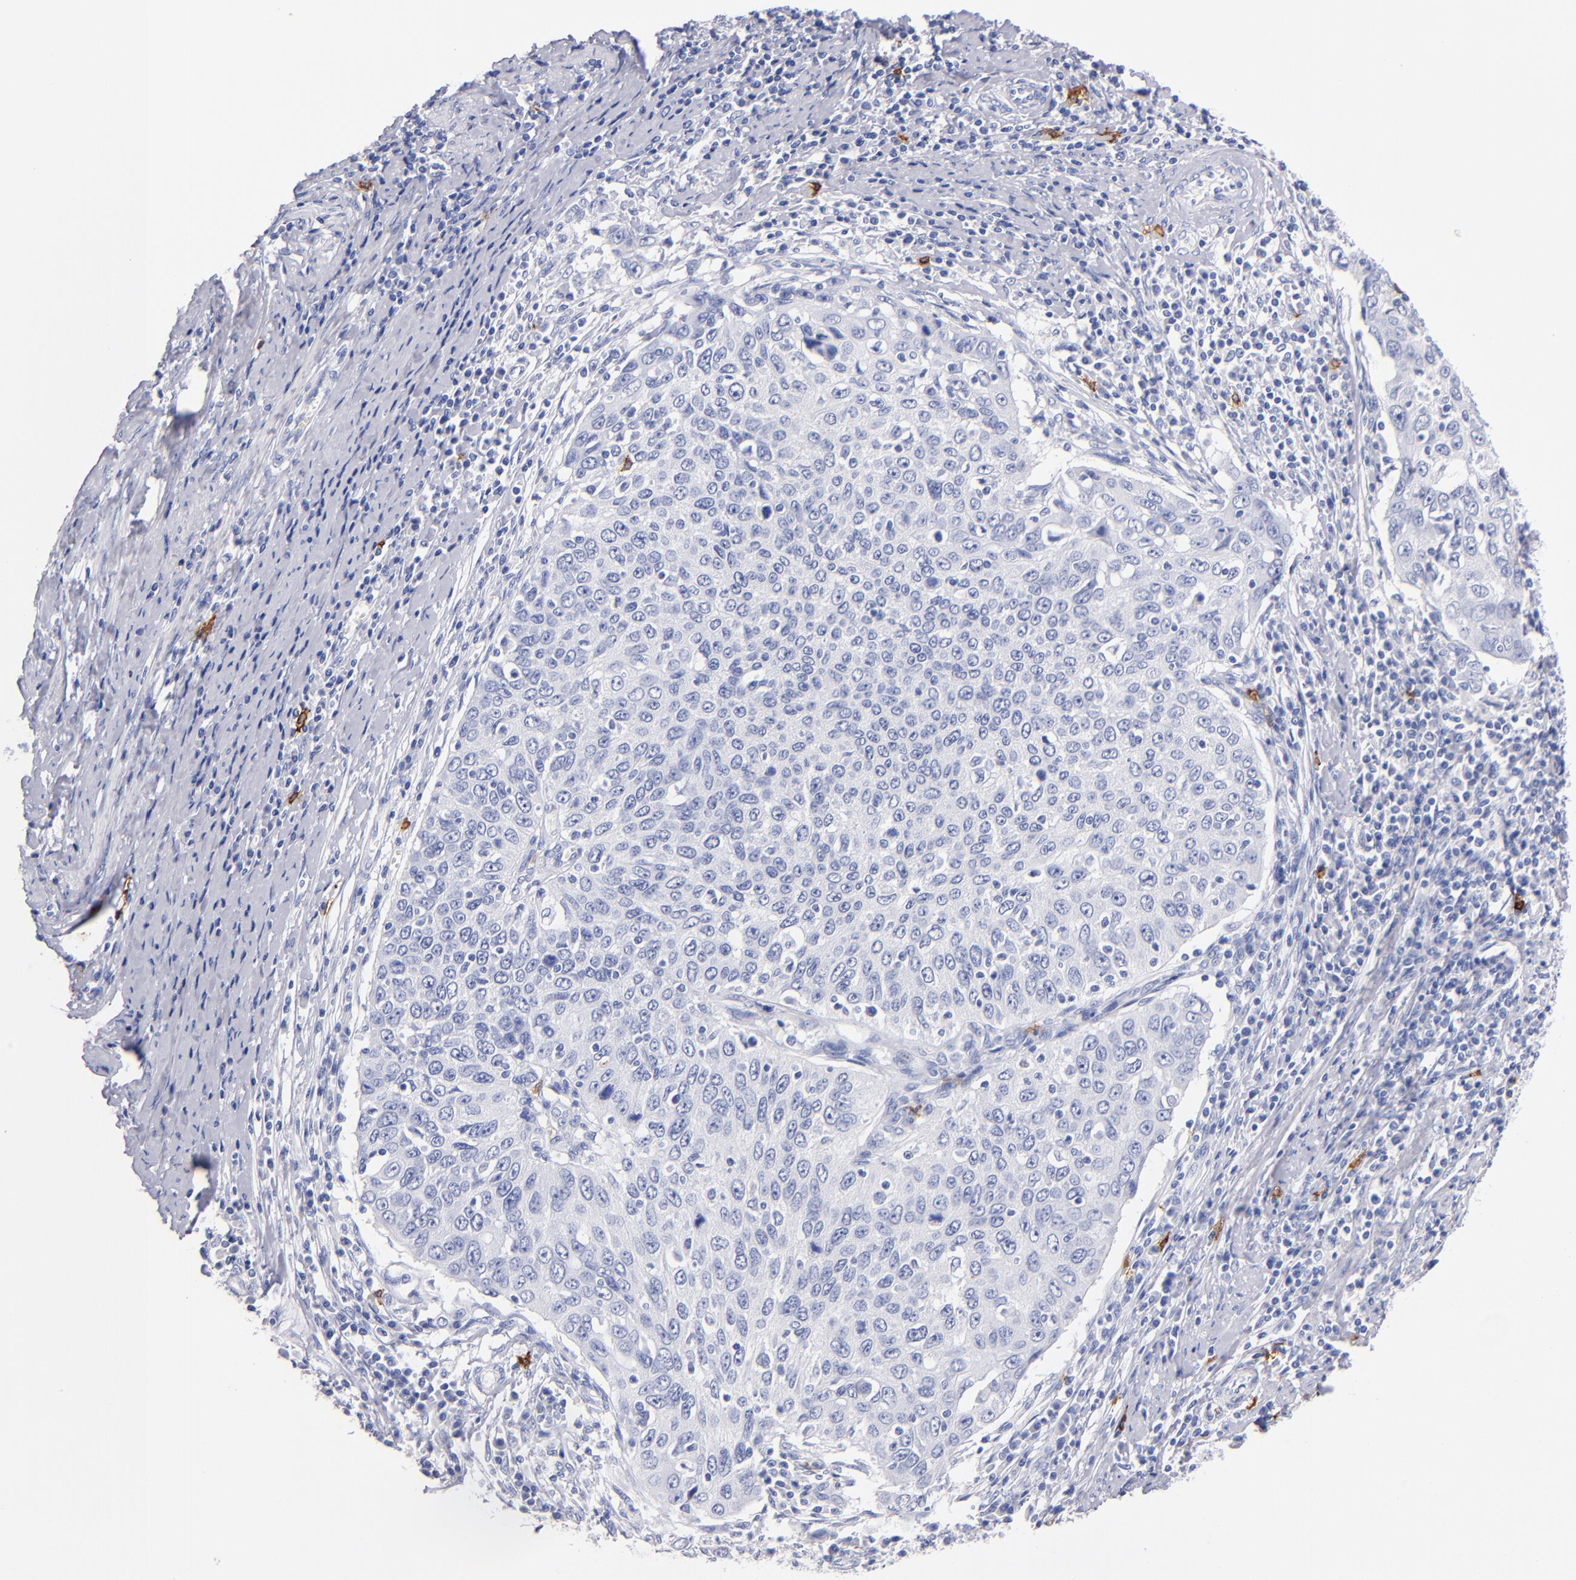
{"staining": {"intensity": "negative", "quantity": "none", "location": "none"}, "tissue": "cervical cancer", "cell_type": "Tumor cells", "image_type": "cancer", "snomed": [{"axis": "morphology", "description": "Squamous cell carcinoma, NOS"}, {"axis": "topography", "description": "Cervix"}], "caption": "This is a photomicrograph of immunohistochemistry (IHC) staining of cervical cancer (squamous cell carcinoma), which shows no positivity in tumor cells. (DAB immunohistochemistry (IHC), high magnification).", "gene": "KIT", "patient": {"sex": "female", "age": 53}}